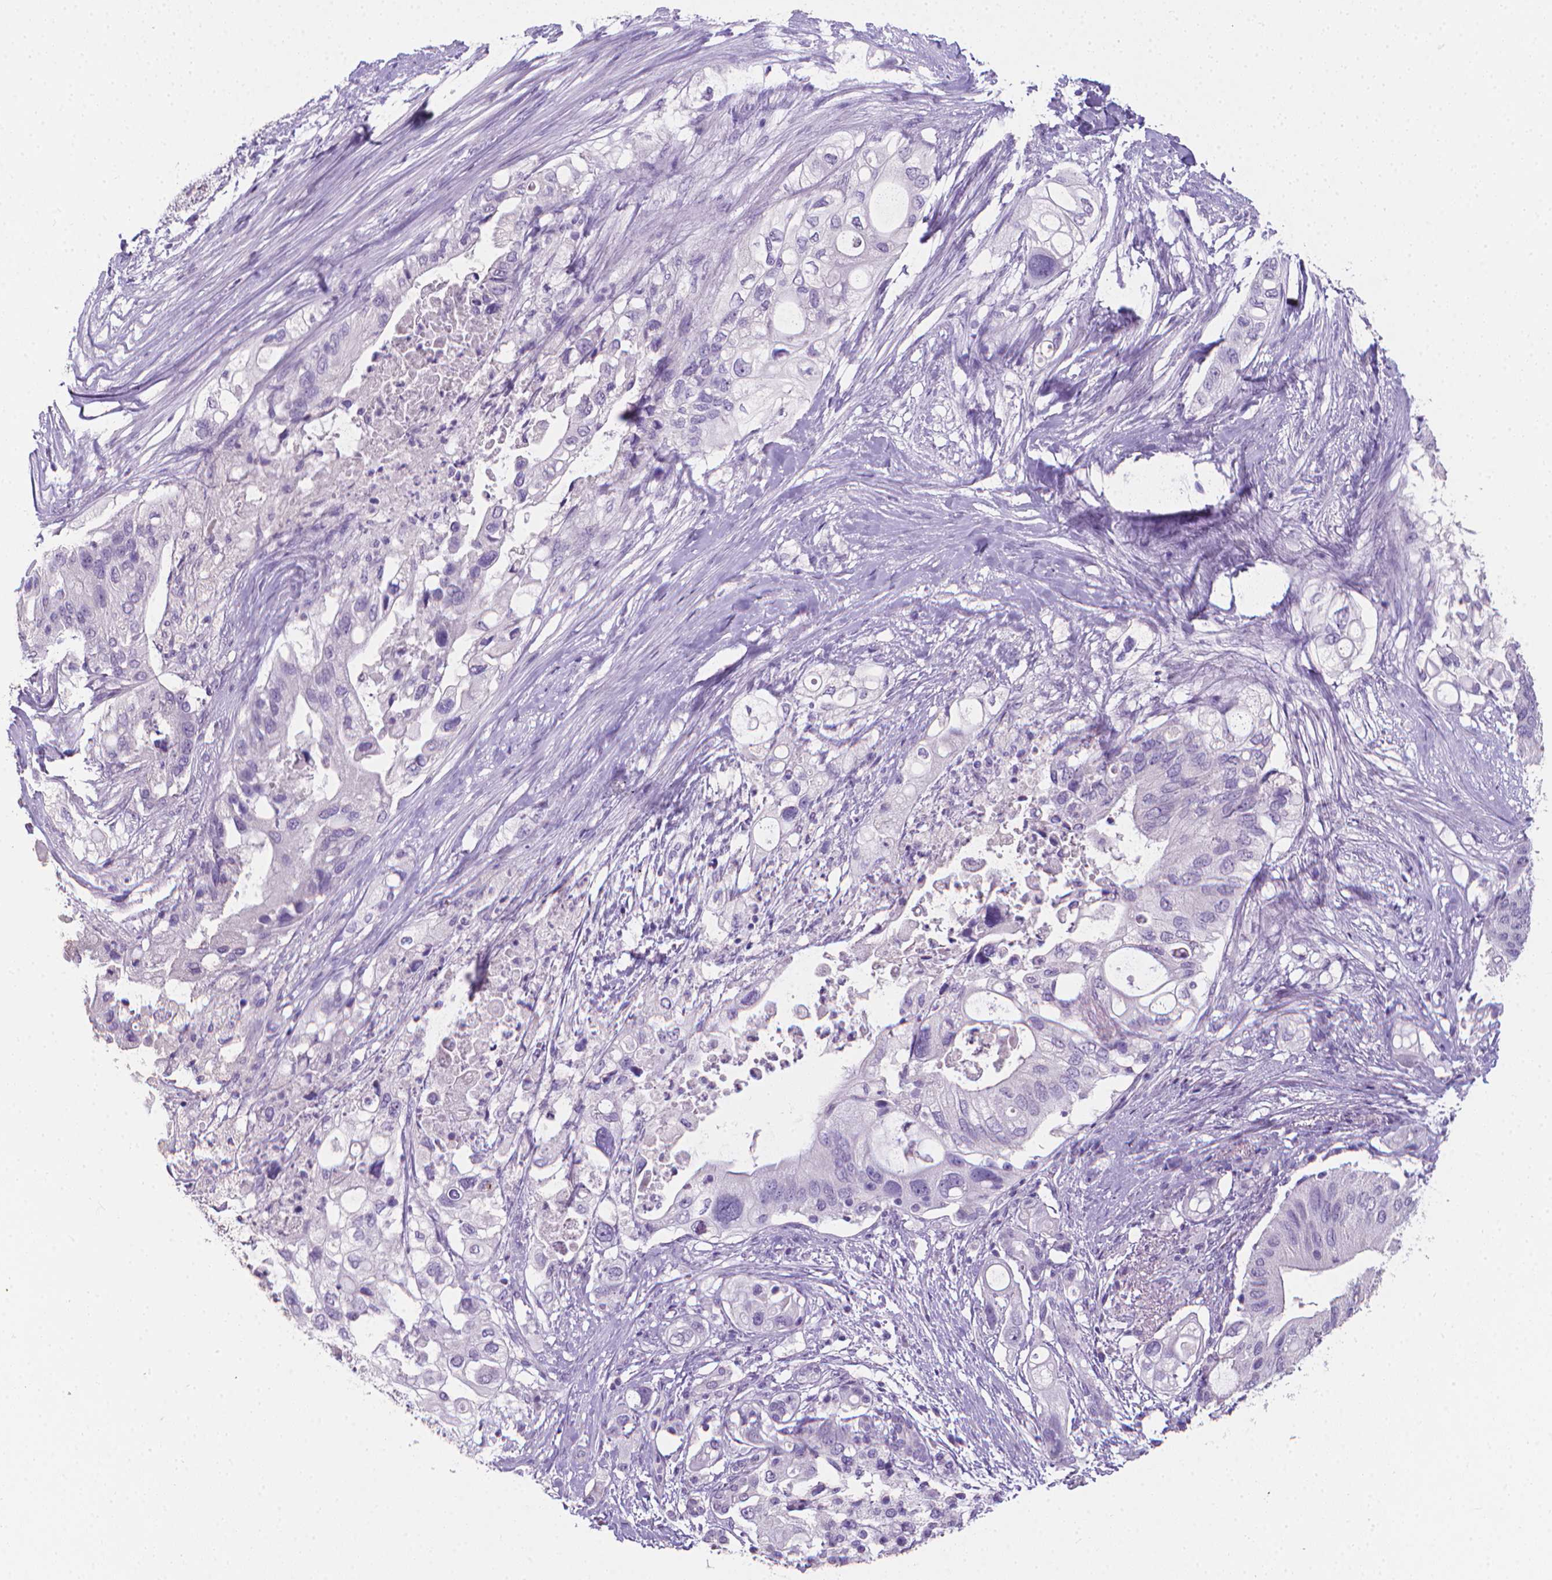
{"staining": {"intensity": "negative", "quantity": "none", "location": "none"}, "tissue": "pancreatic cancer", "cell_type": "Tumor cells", "image_type": "cancer", "snomed": [{"axis": "morphology", "description": "Adenocarcinoma, NOS"}, {"axis": "topography", "description": "Pancreas"}], "caption": "There is no significant positivity in tumor cells of adenocarcinoma (pancreatic).", "gene": "XPNPEP2", "patient": {"sex": "female", "age": 72}}